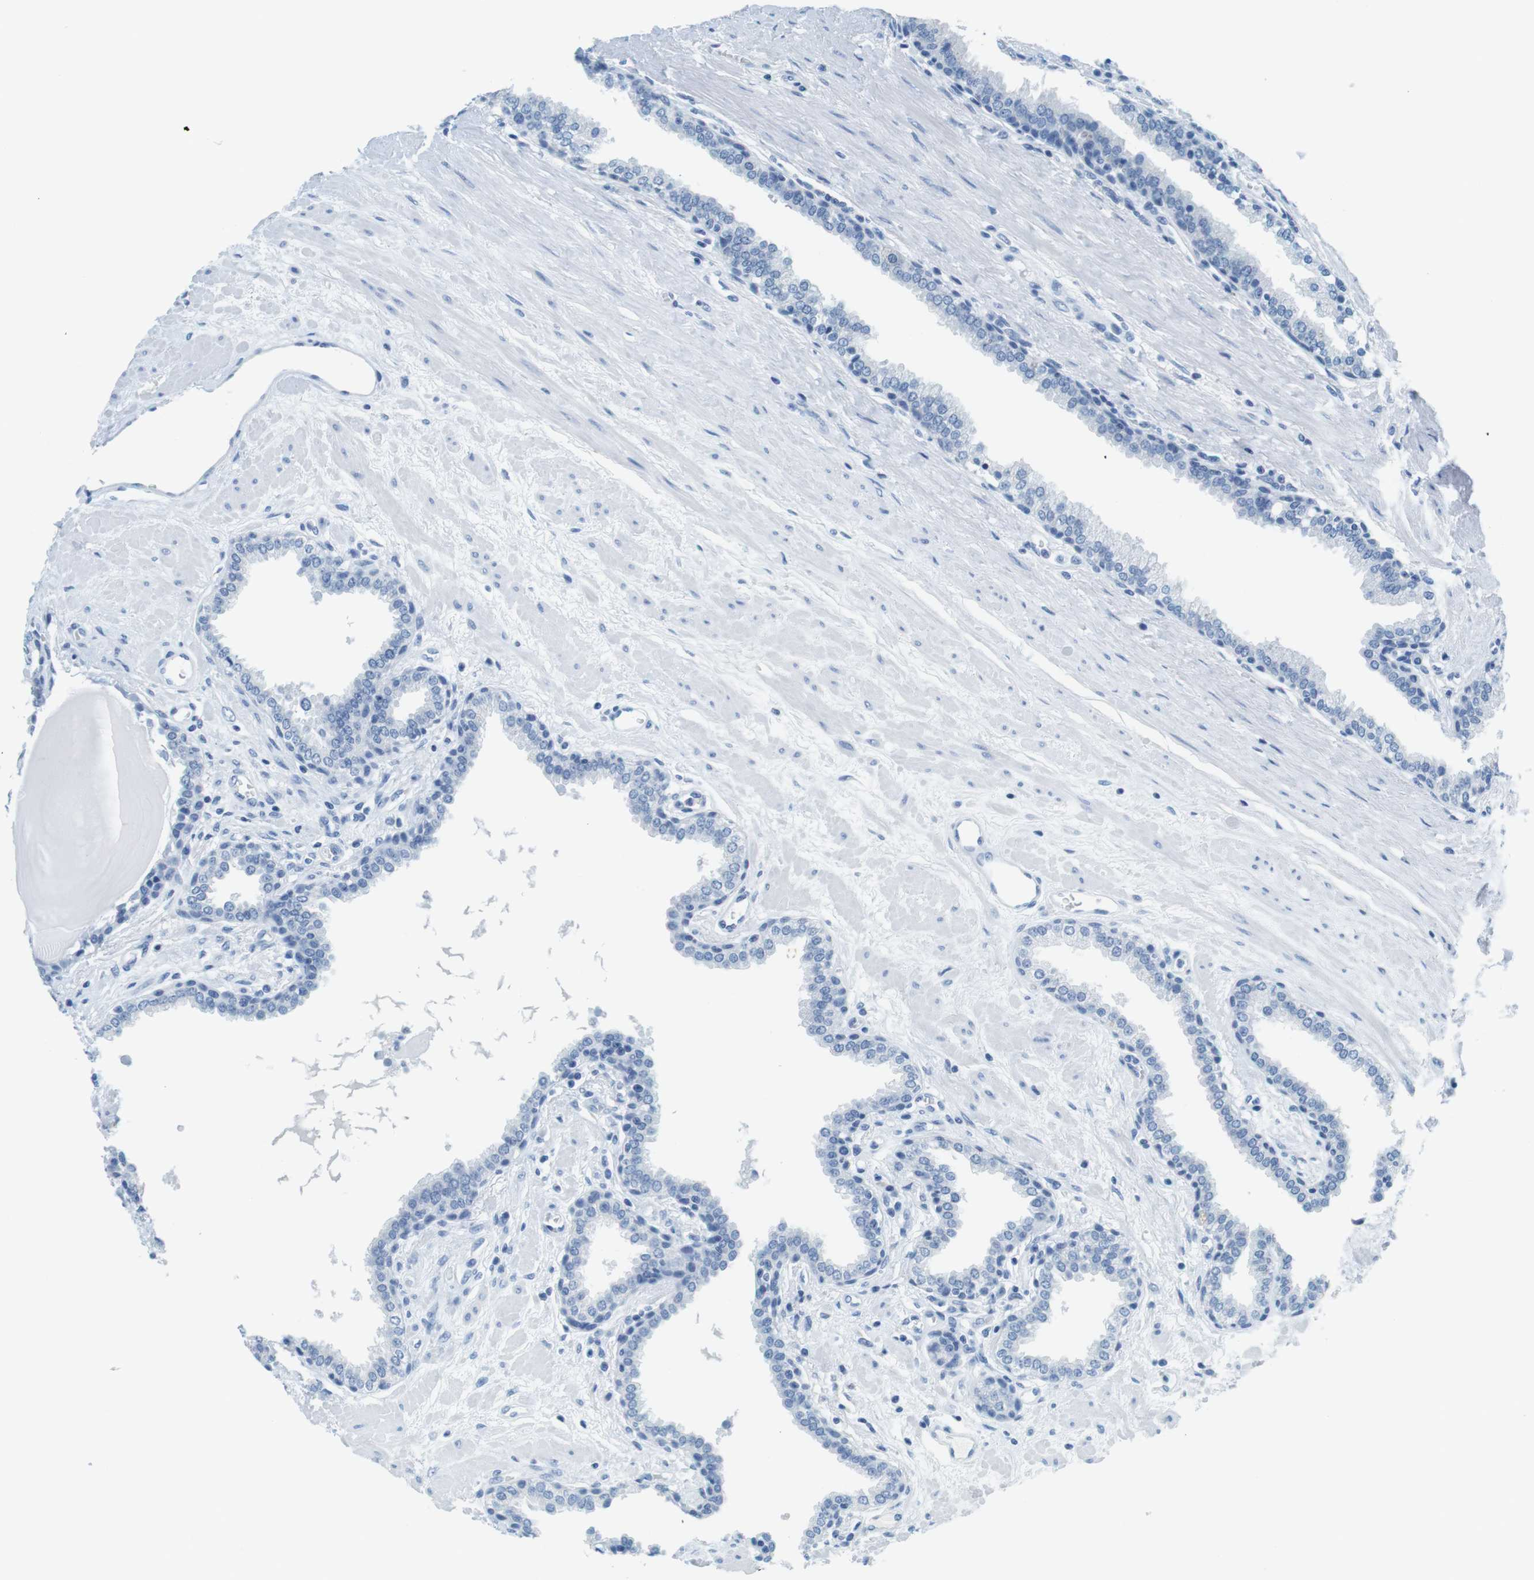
{"staining": {"intensity": "negative", "quantity": "none", "location": "none"}, "tissue": "prostate", "cell_type": "Glandular cells", "image_type": "normal", "snomed": [{"axis": "morphology", "description": "Normal tissue, NOS"}, {"axis": "topography", "description": "Prostate"}], "caption": "Immunohistochemical staining of benign human prostate demonstrates no significant staining in glandular cells. (Brightfield microscopy of DAB (3,3'-diaminobenzidine) IHC at high magnification).", "gene": "CYP2C9", "patient": {"sex": "male", "age": 51}}